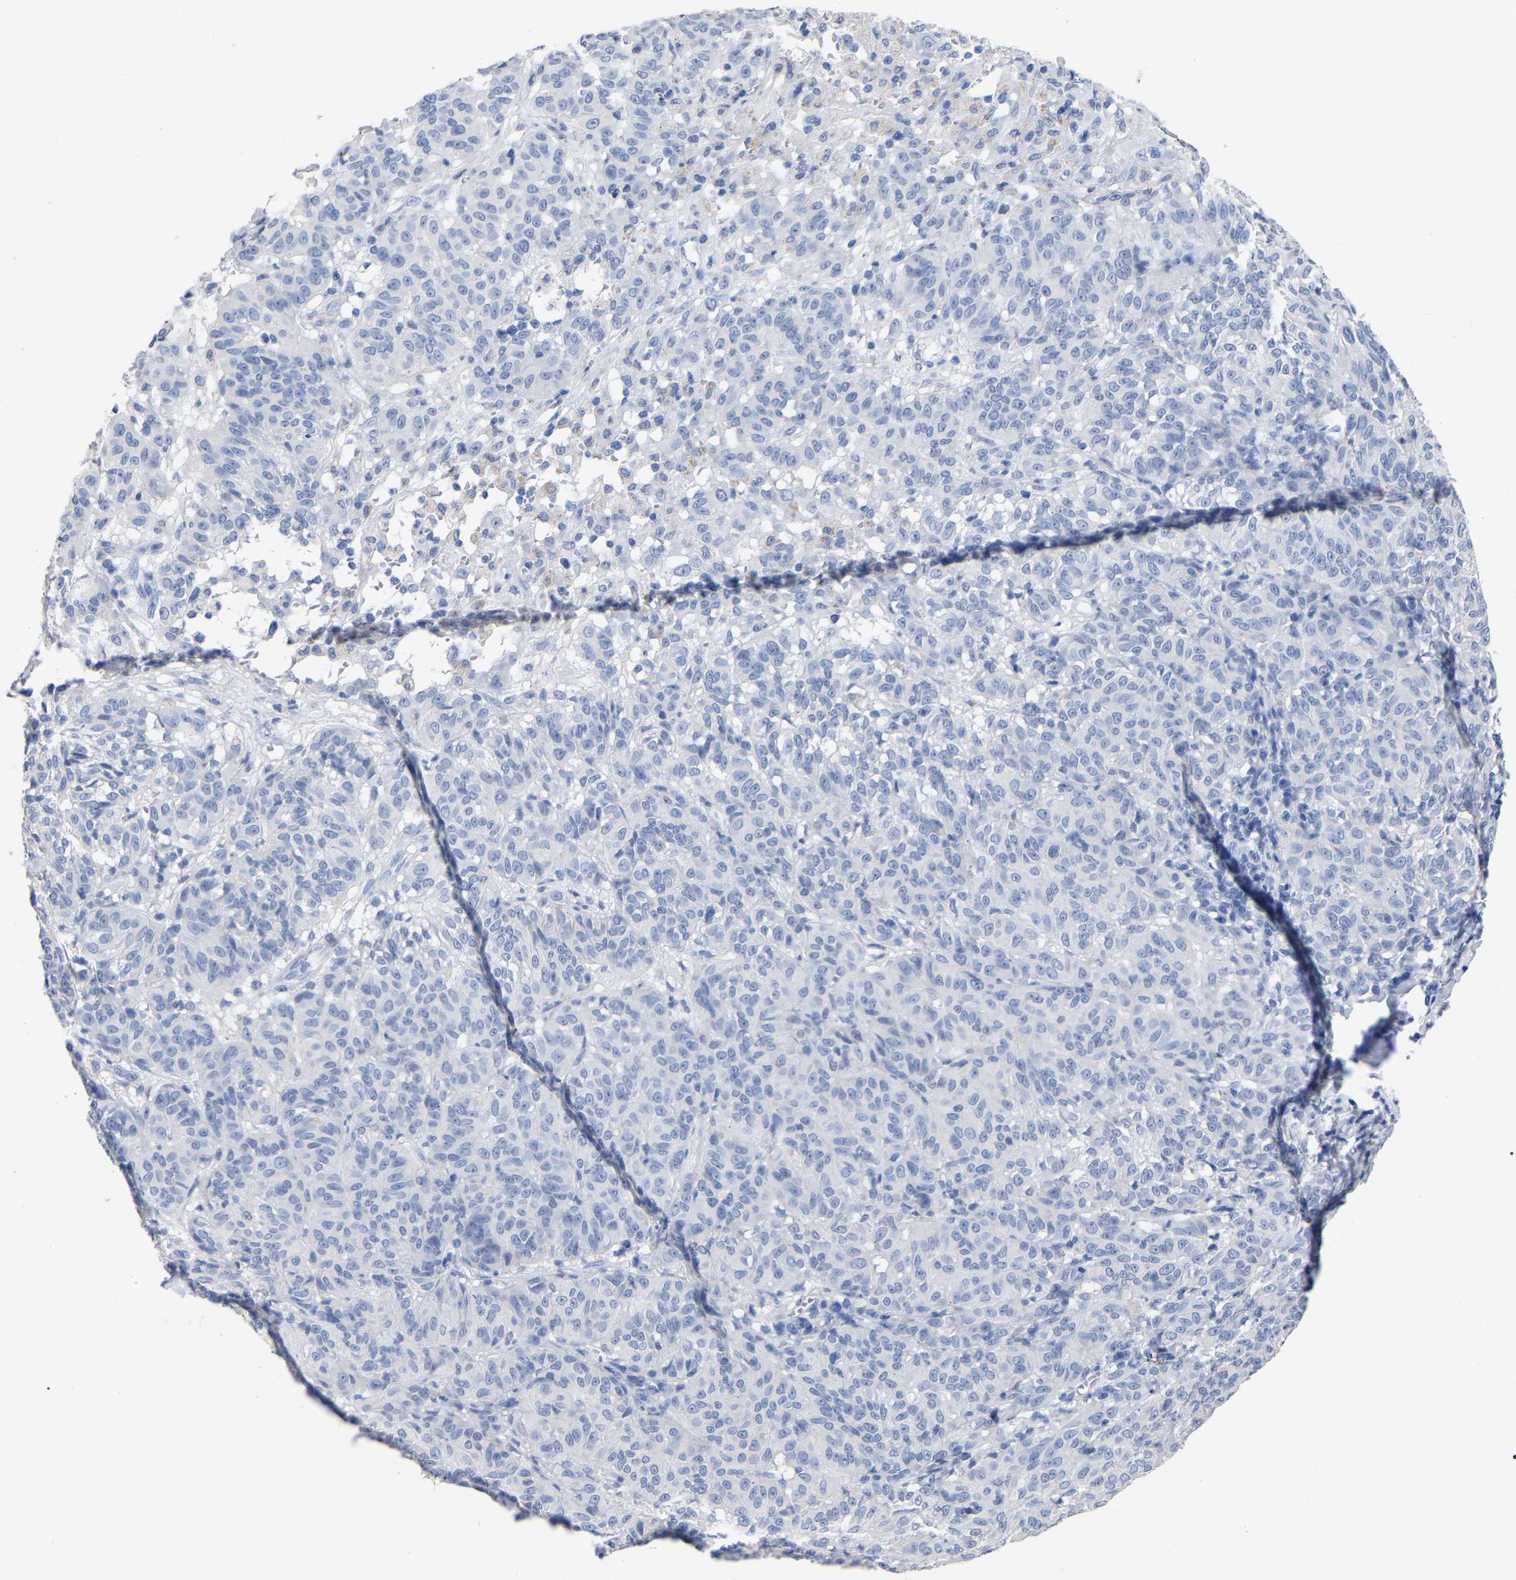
{"staining": {"intensity": "negative", "quantity": "none", "location": "none"}, "tissue": "melanoma", "cell_type": "Tumor cells", "image_type": "cancer", "snomed": [{"axis": "morphology", "description": "Malignant melanoma, NOS"}, {"axis": "topography", "description": "Skin"}], "caption": "Melanoma stained for a protein using IHC reveals no expression tumor cells.", "gene": "ANXA13", "patient": {"sex": "female", "age": 72}}